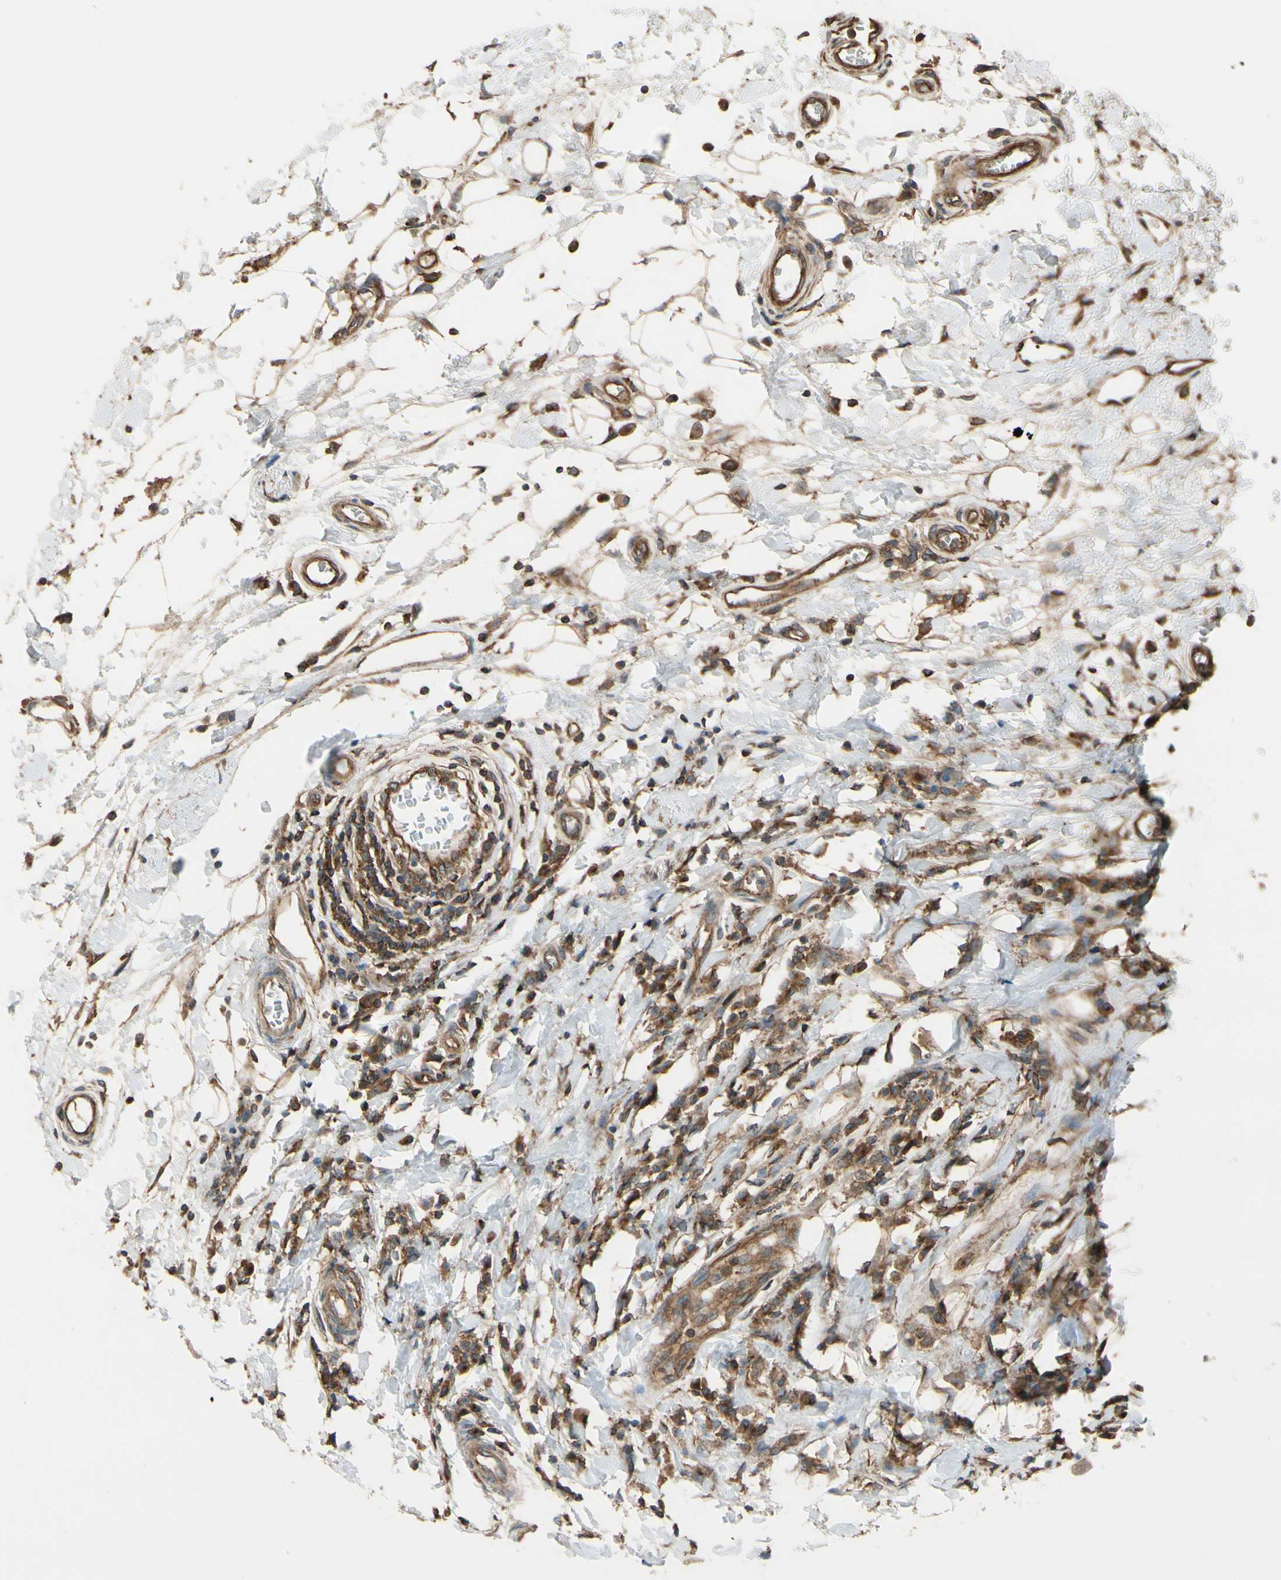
{"staining": {"intensity": "moderate", "quantity": ">75%", "location": "cytoplasmic/membranous"}, "tissue": "breast cancer", "cell_type": "Tumor cells", "image_type": "cancer", "snomed": [{"axis": "morphology", "description": "Duct carcinoma"}, {"axis": "topography", "description": "Breast"}], "caption": "Protein analysis of breast intraductal carcinoma tissue shows moderate cytoplasmic/membranous expression in approximately >75% of tumor cells.", "gene": "EPS15", "patient": {"sex": "female", "age": 27}}